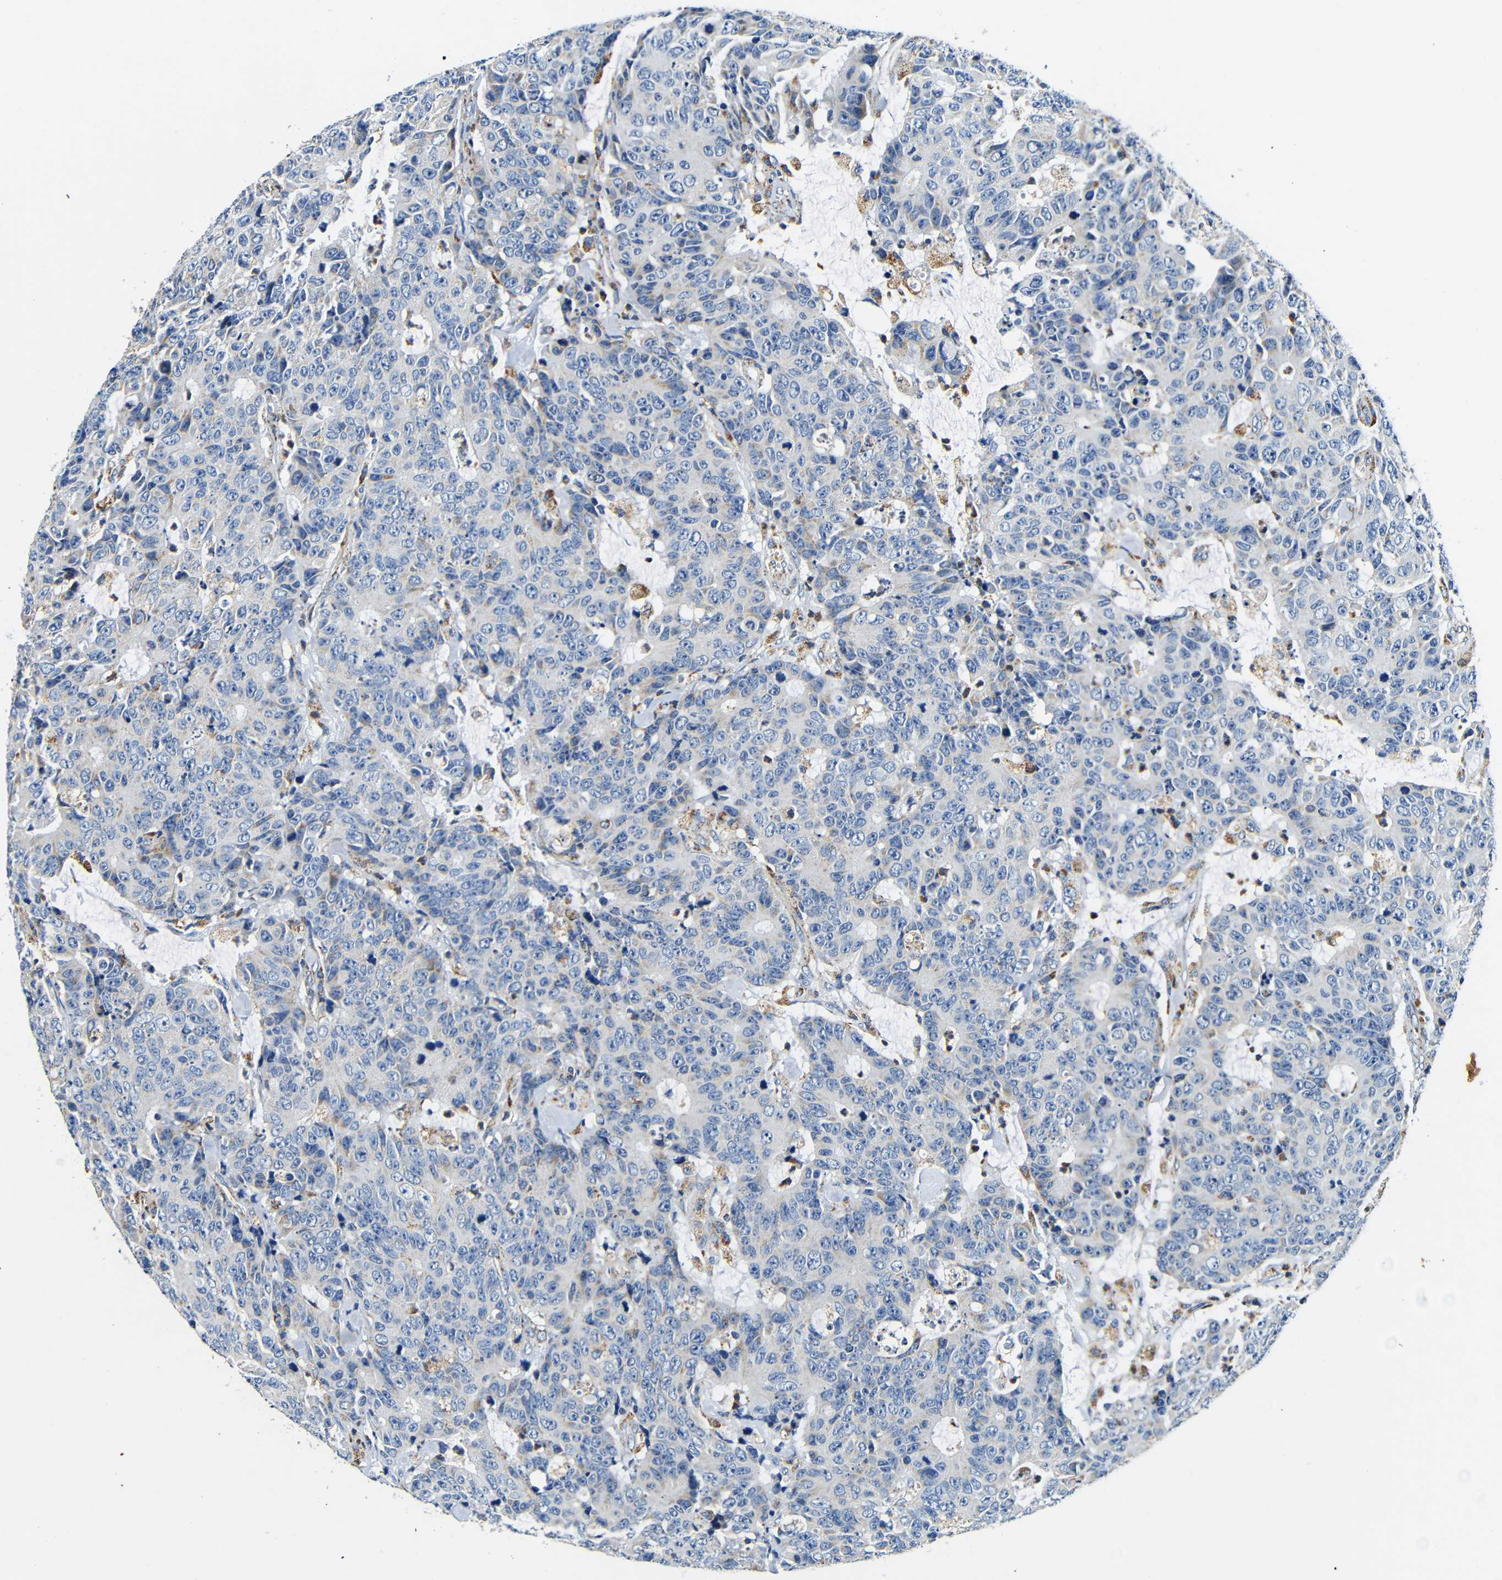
{"staining": {"intensity": "moderate", "quantity": "<25%", "location": "cytoplasmic/membranous"}, "tissue": "colorectal cancer", "cell_type": "Tumor cells", "image_type": "cancer", "snomed": [{"axis": "morphology", "description": "Adenocarcinoma, NOS"}, {"axis": "topography", "description": "Colon"}], "caption": "Protein expression analysis of human adenocarcinoma (colorectal) reveals moderate cytoplasmic/membranous positivity in approximately <25% of tumor cells.", "gene": "GALNT18", "patient": {"sex": "male", "age": 49}}